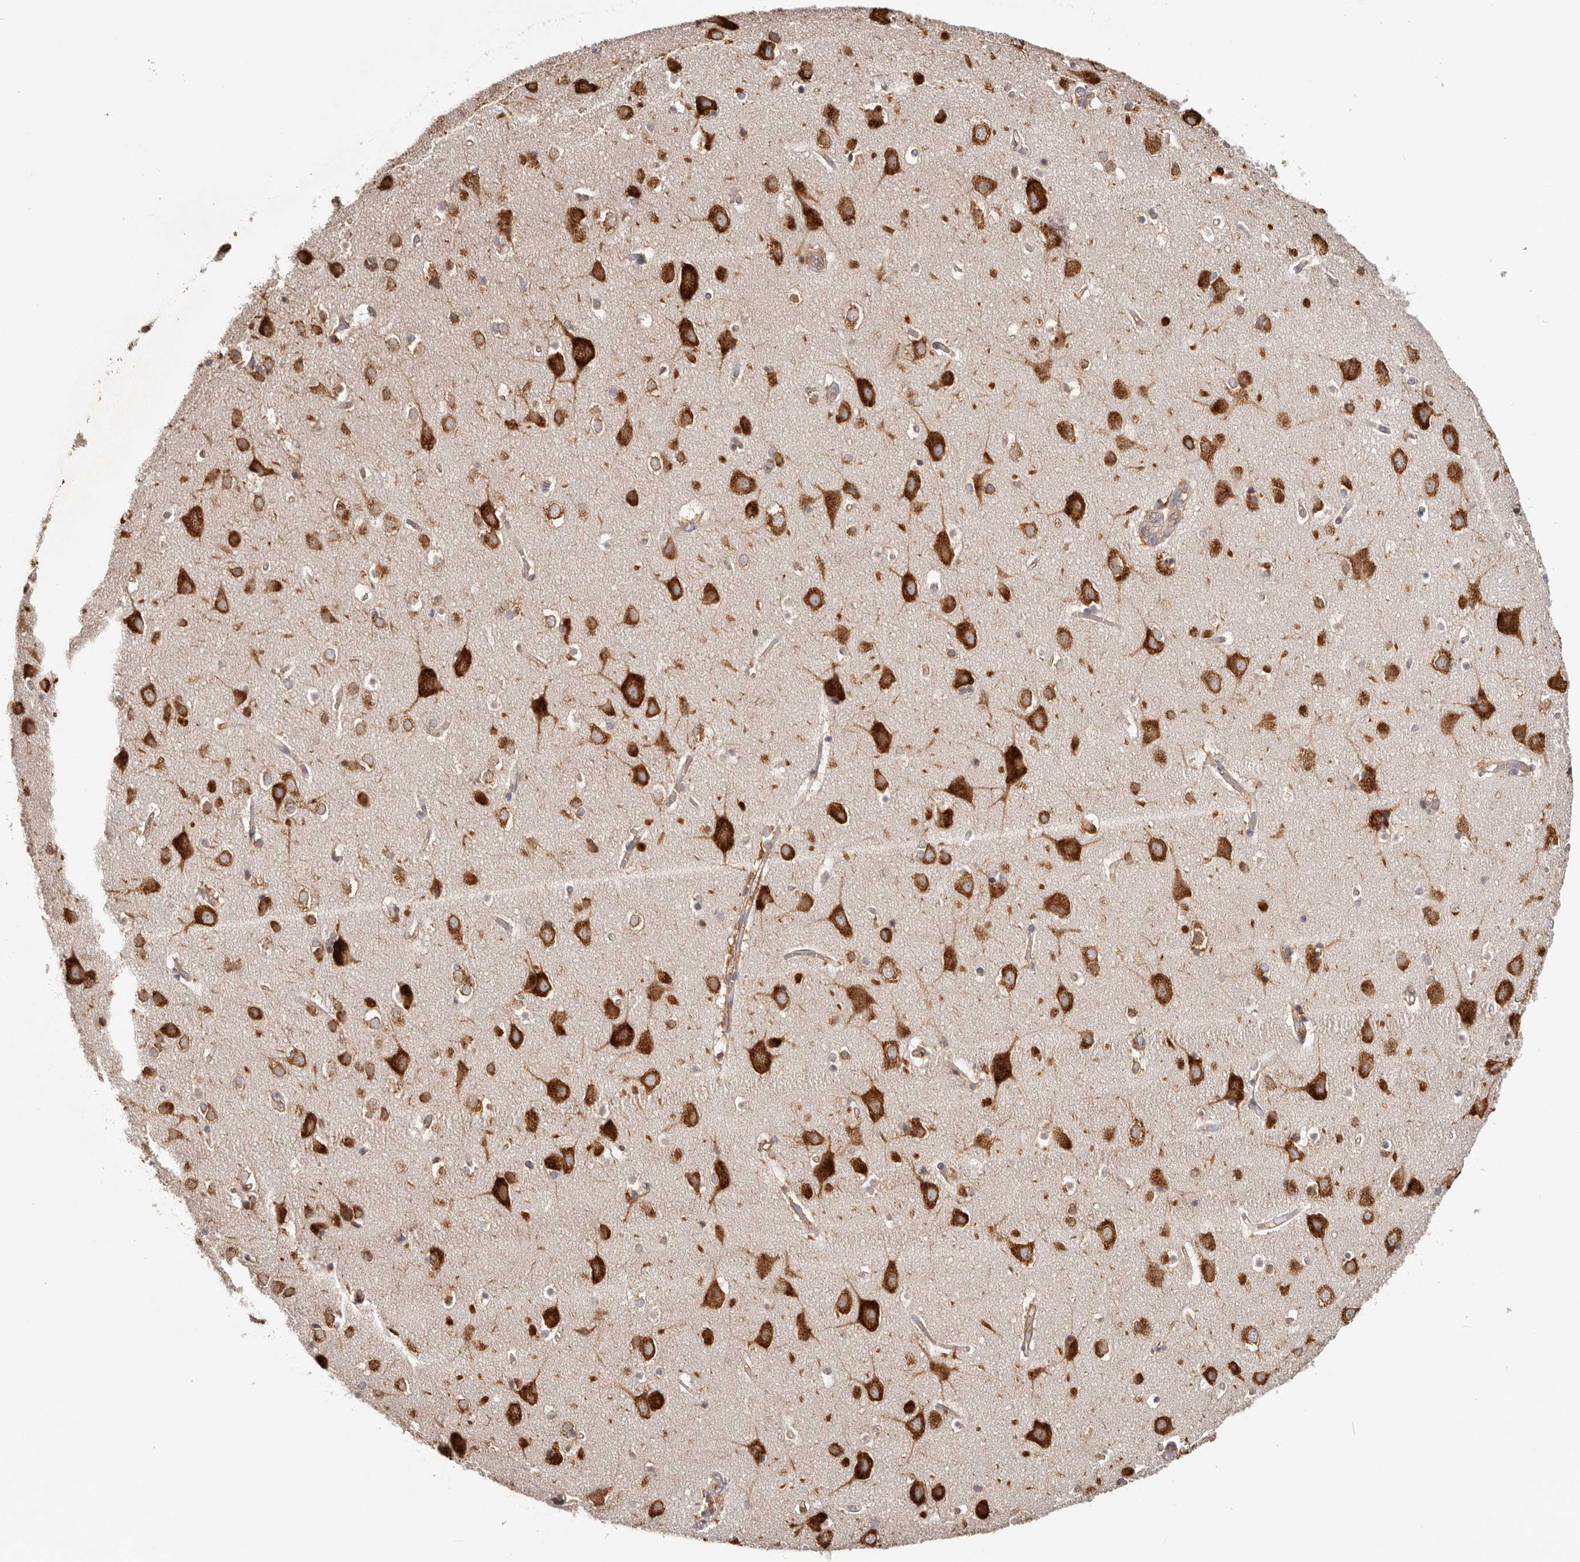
{"staining": {"intensity": "moderate", "quantity": ">75%", "location": "cytoplasmic/membranous"}, "tissue": "cerebral cortex", "cell_type": "Endothelial cells", "image_type": "normal", "snomed": [{"axis": "morphology", "description": "Normal tissue, NOS"}, {"axis": "topography", "description": "Cerebral cortex"}], "caption": "Cerebral cortex stained with IHC exhibits moderate cytoplasmic/membranous staining in about >75% of endothelial cells. (IHC, brightfield microscopy, high magnification).", "gene": "EPRS1", "patient": {"sex": "male", "age": 54}}